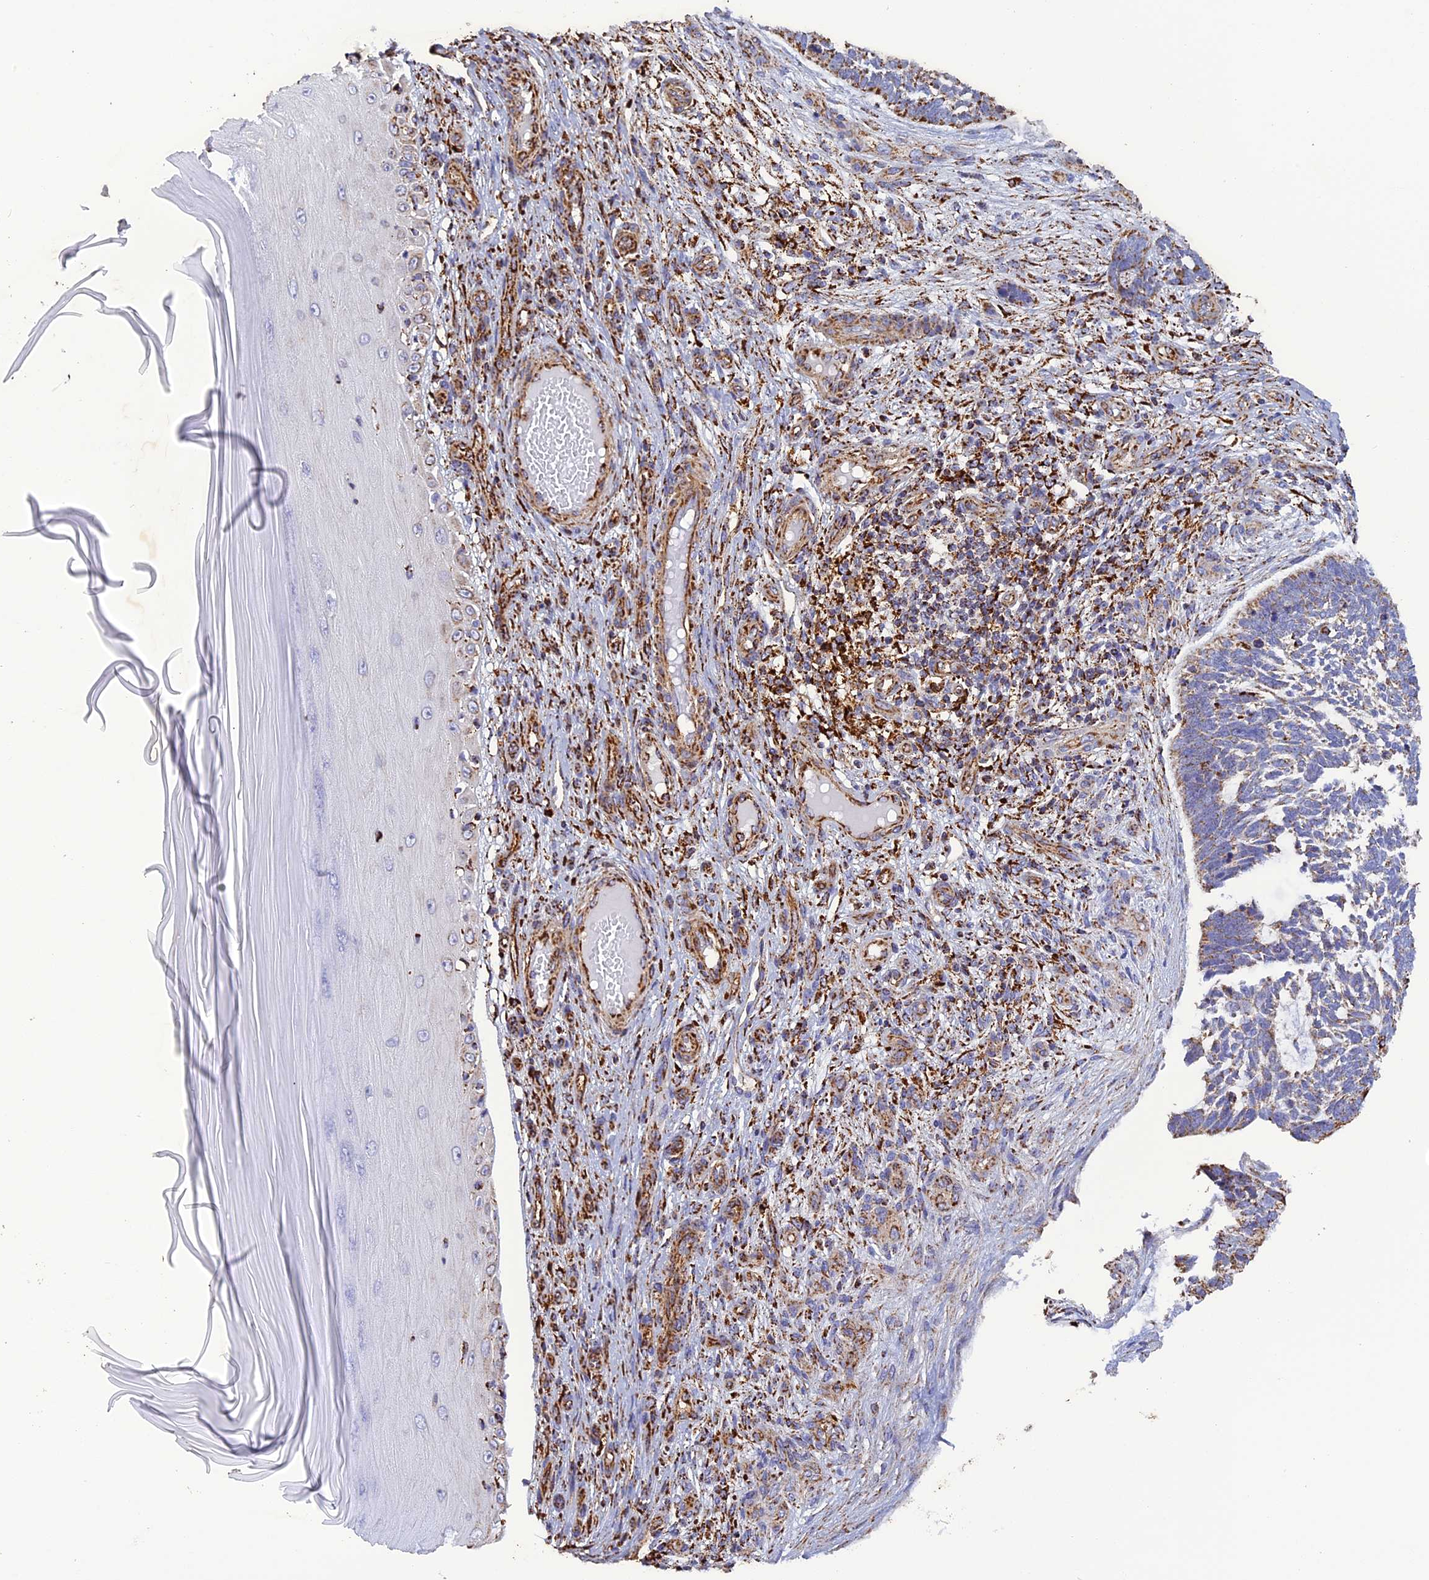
{"staining": {"intensity": "weak", "quantity": "25%-75%", "location": "cytoplasmic/membranous"}, "tissue": "skin cancer", "cell_type": "Tumor cells", "image_type": "cancer", "snomed": [{"axis": "morphology", "description": "Basal cell carcinoma"}, {"axis": "topography", "description": "Skin"}], "caption": "The immunohistochemical stain labels weak cytoplasmic/membranous positivity in tumor cells of skin cancer (basal cell carcinoma) tissue. Using DAB (brown) and hematoxylin (blue) stains, captured at high magnification using brightfield microscopy.", "gene": "KCNG1", "patient": {"sex": "male", "age": 88}}